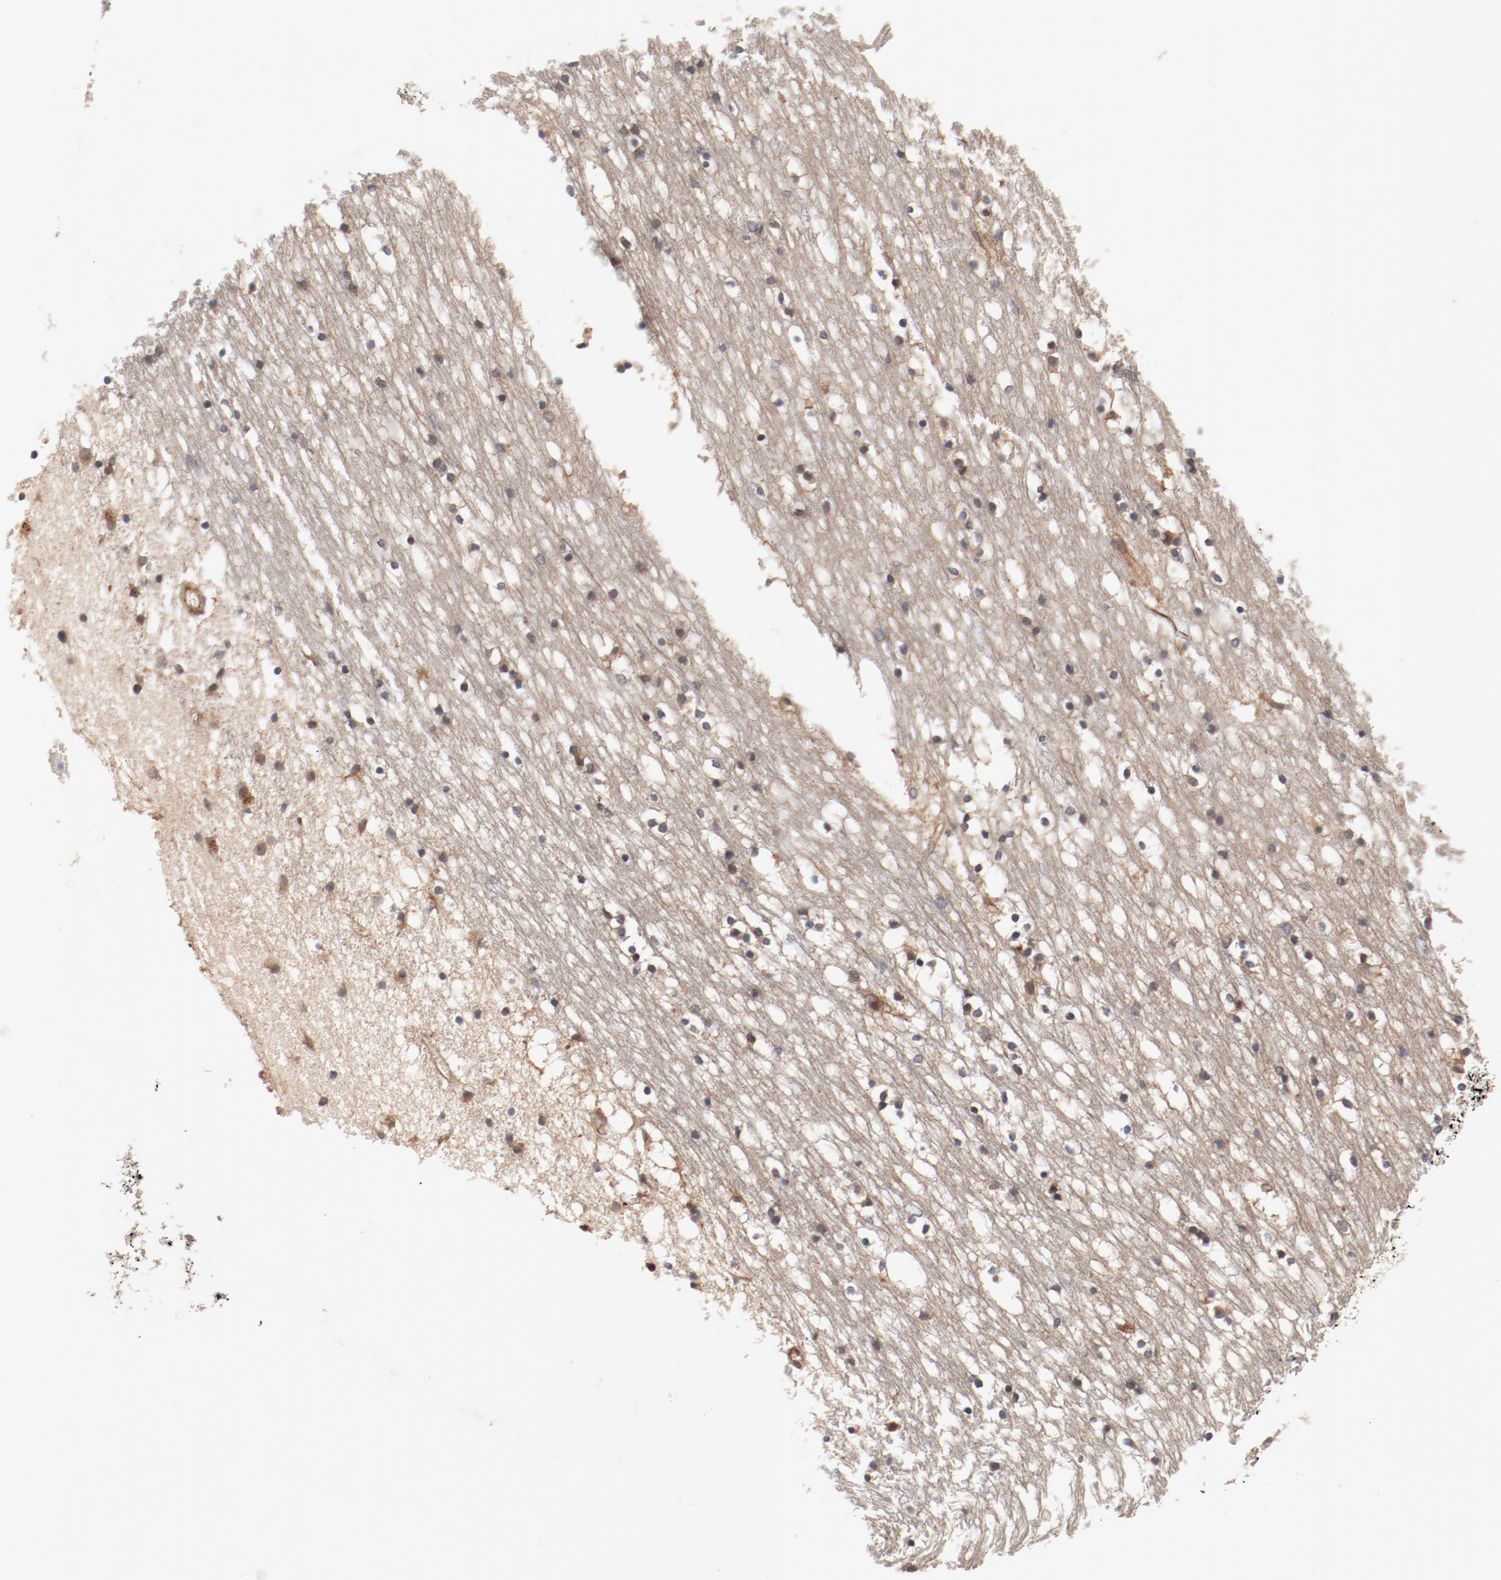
{"staining": {"intensity": "negative", "quantity": "none", "location": "none"}, "tissue": "caudate", "cell_type": "Glial cells", "image_type": "normal", "snomed": [{"axis": "morphology", "description": "Normal tissue, NOS"}, {"axis": "topography", "description": "Lateral ventricle wall"}], "caption": "DAB immunohistochemical staining of benign caudate exhibits no significant staining in glial cells. (DAB (3,3'-diaminobenzidine) IHC, high magnification).", "gene": "PITPNM2", "patient": {"sex": "male", "age": 45}}